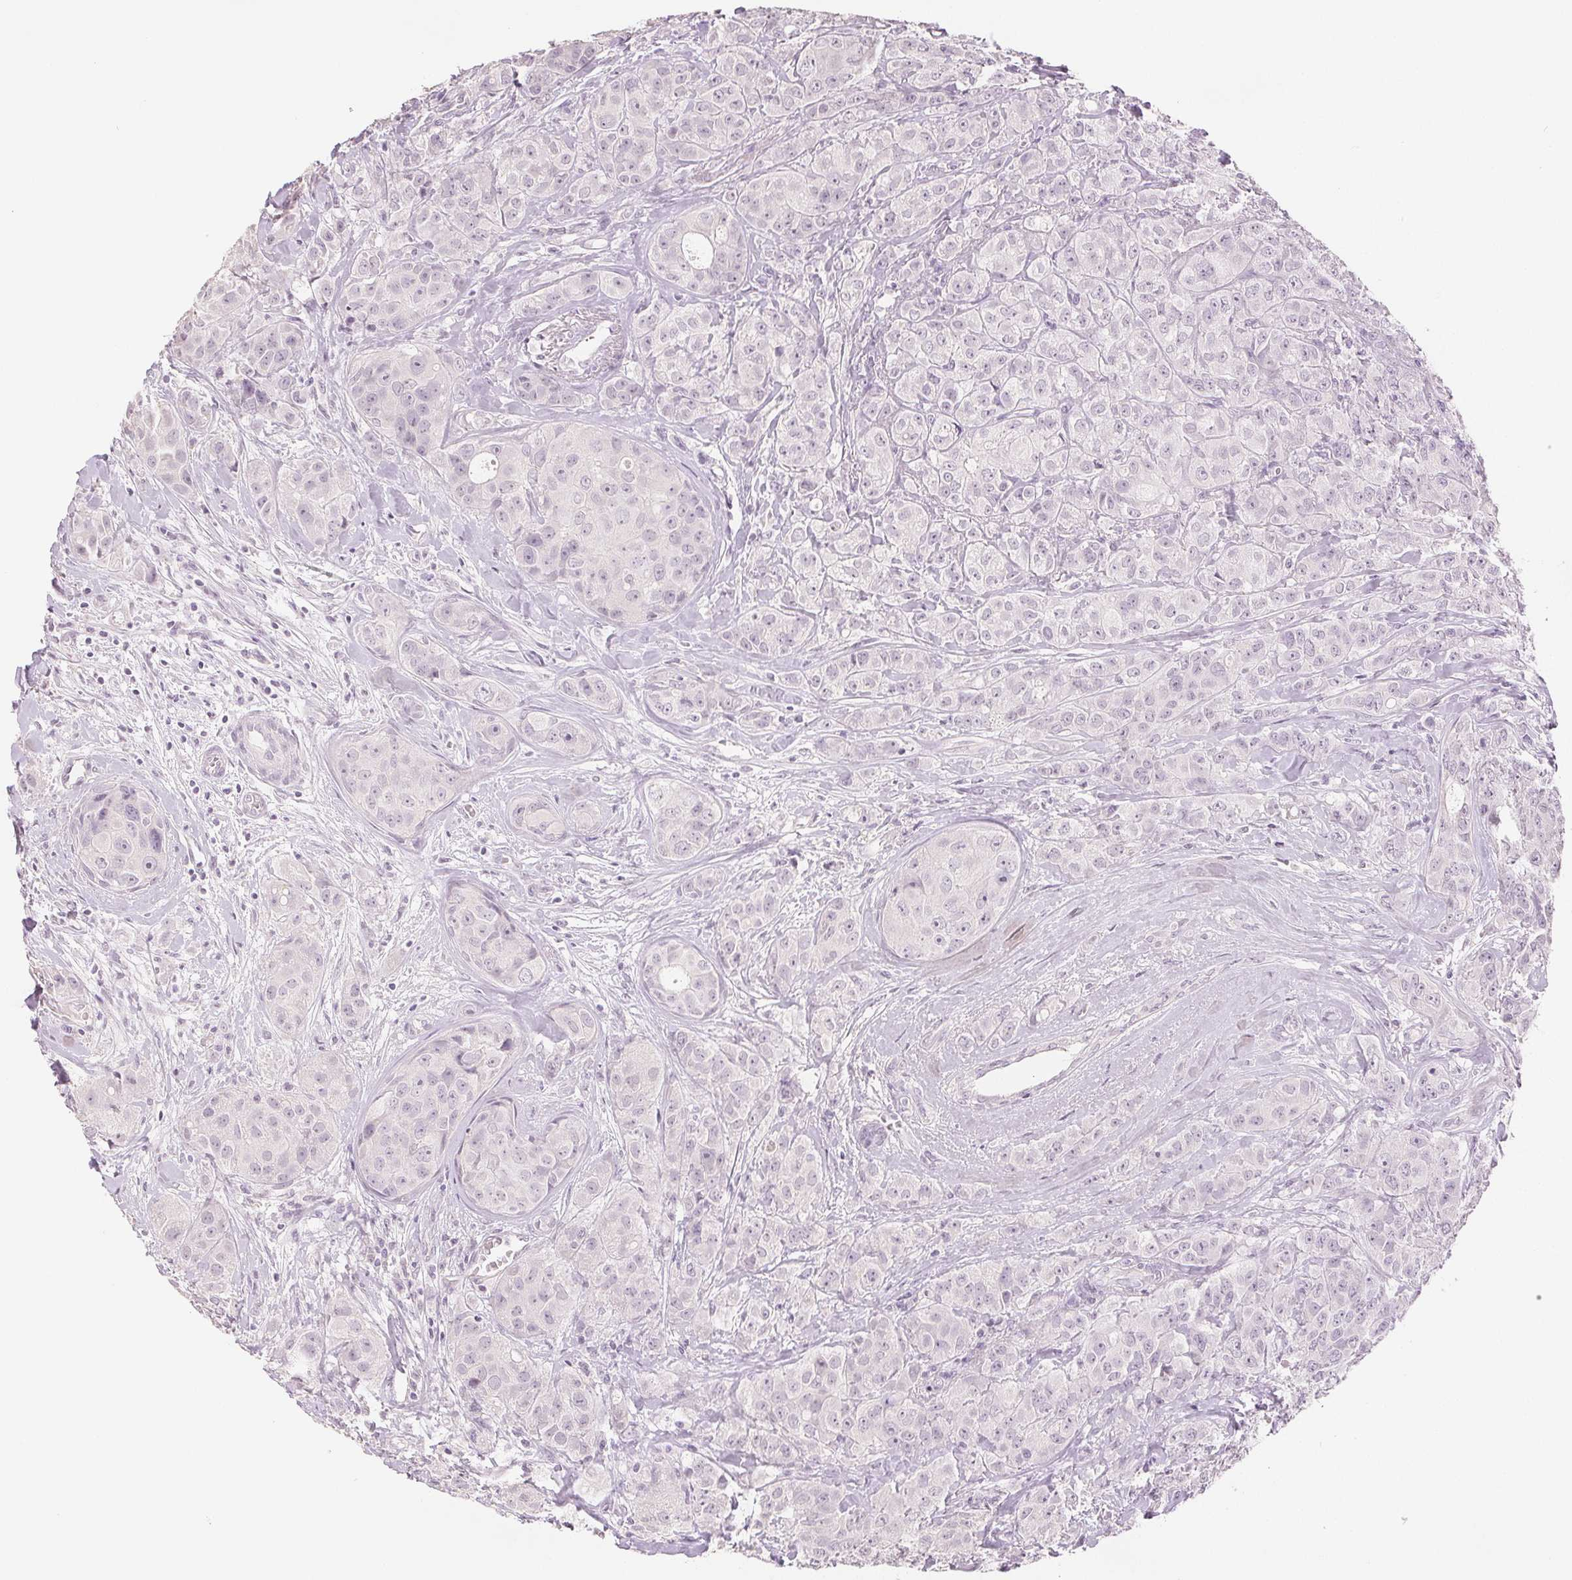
{"staining": {"intensity": "negative", "quantity": "none", "location": "none"}, "tissue": "breast cancer", "cell_type": "Tumor cells", "image_type": "cancer", "snomed": [{"axis": "morphology", "description": "Duct carcinoma"}, {"axis": "topography", "description": "Breast"}], "caption": "DAB (3,3'-diaminobenzidine) immunohistochemical staining of human breast cancer demonstrates no significant positivity in tumor cells.", "gene": "SCGN", "patient": {"sex": "female", "age": 43}}